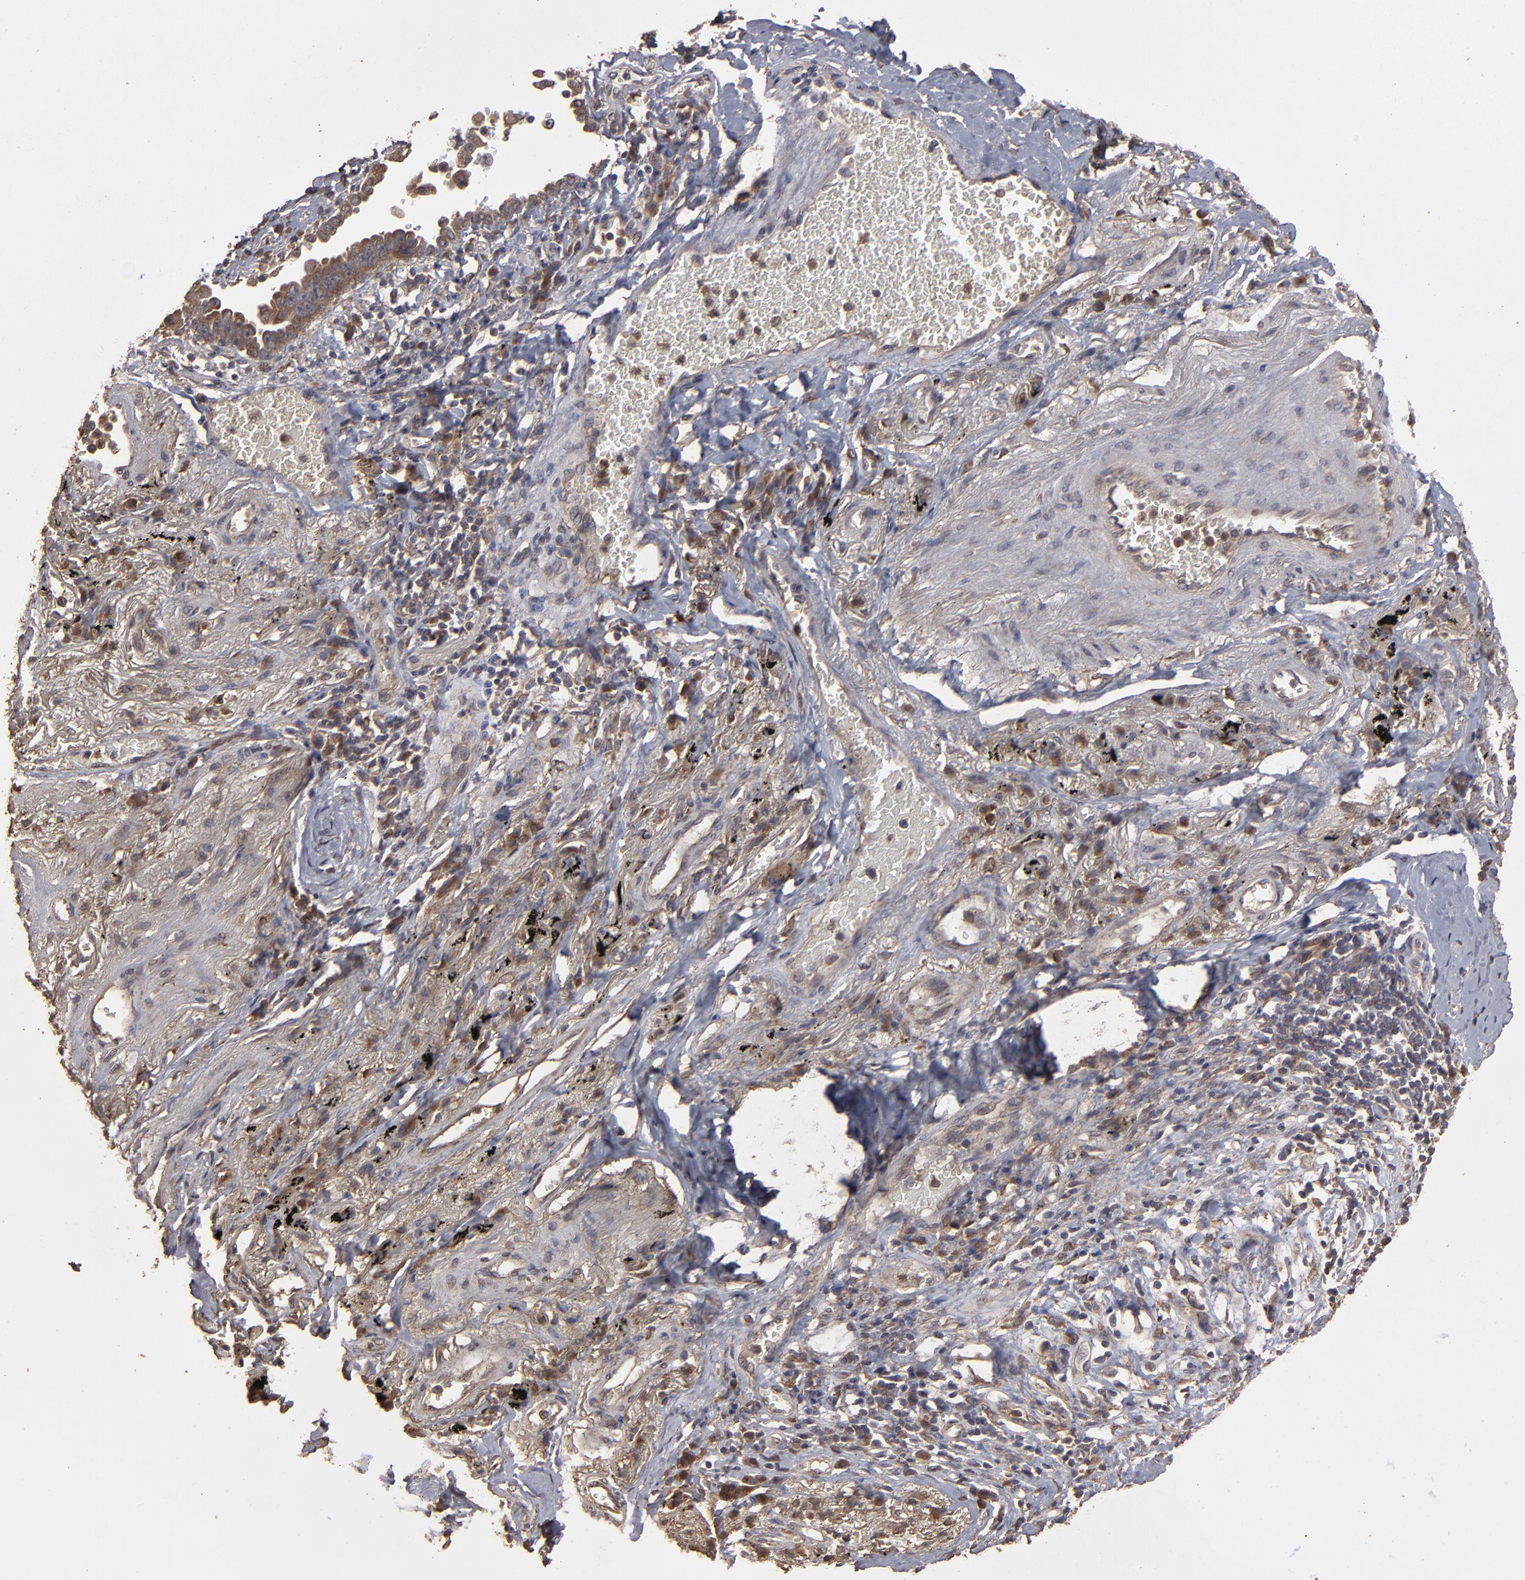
{"staining": {"intensity": "moderate", "quantity": ">75%", "location": "cytoplasmic/membranous"}, "tissue": "lung cancer", "cell_type": "Tumor cells", "image_type": "cancer", "snomed": [{"axis": "morphology", "description": "Adenocarcinoma, NOS"}, {"axis": "topography", "description": "Lung"}], "caption": "Protein positivity by IHC demonstrates moderate cytoplasmic/membranous expression in about >75% of tumor cells in lung adenocarcinoma. Nuclei are stained in blue.", "gene": "MMP2", "patient": {"sex": "female", "age": 64}}